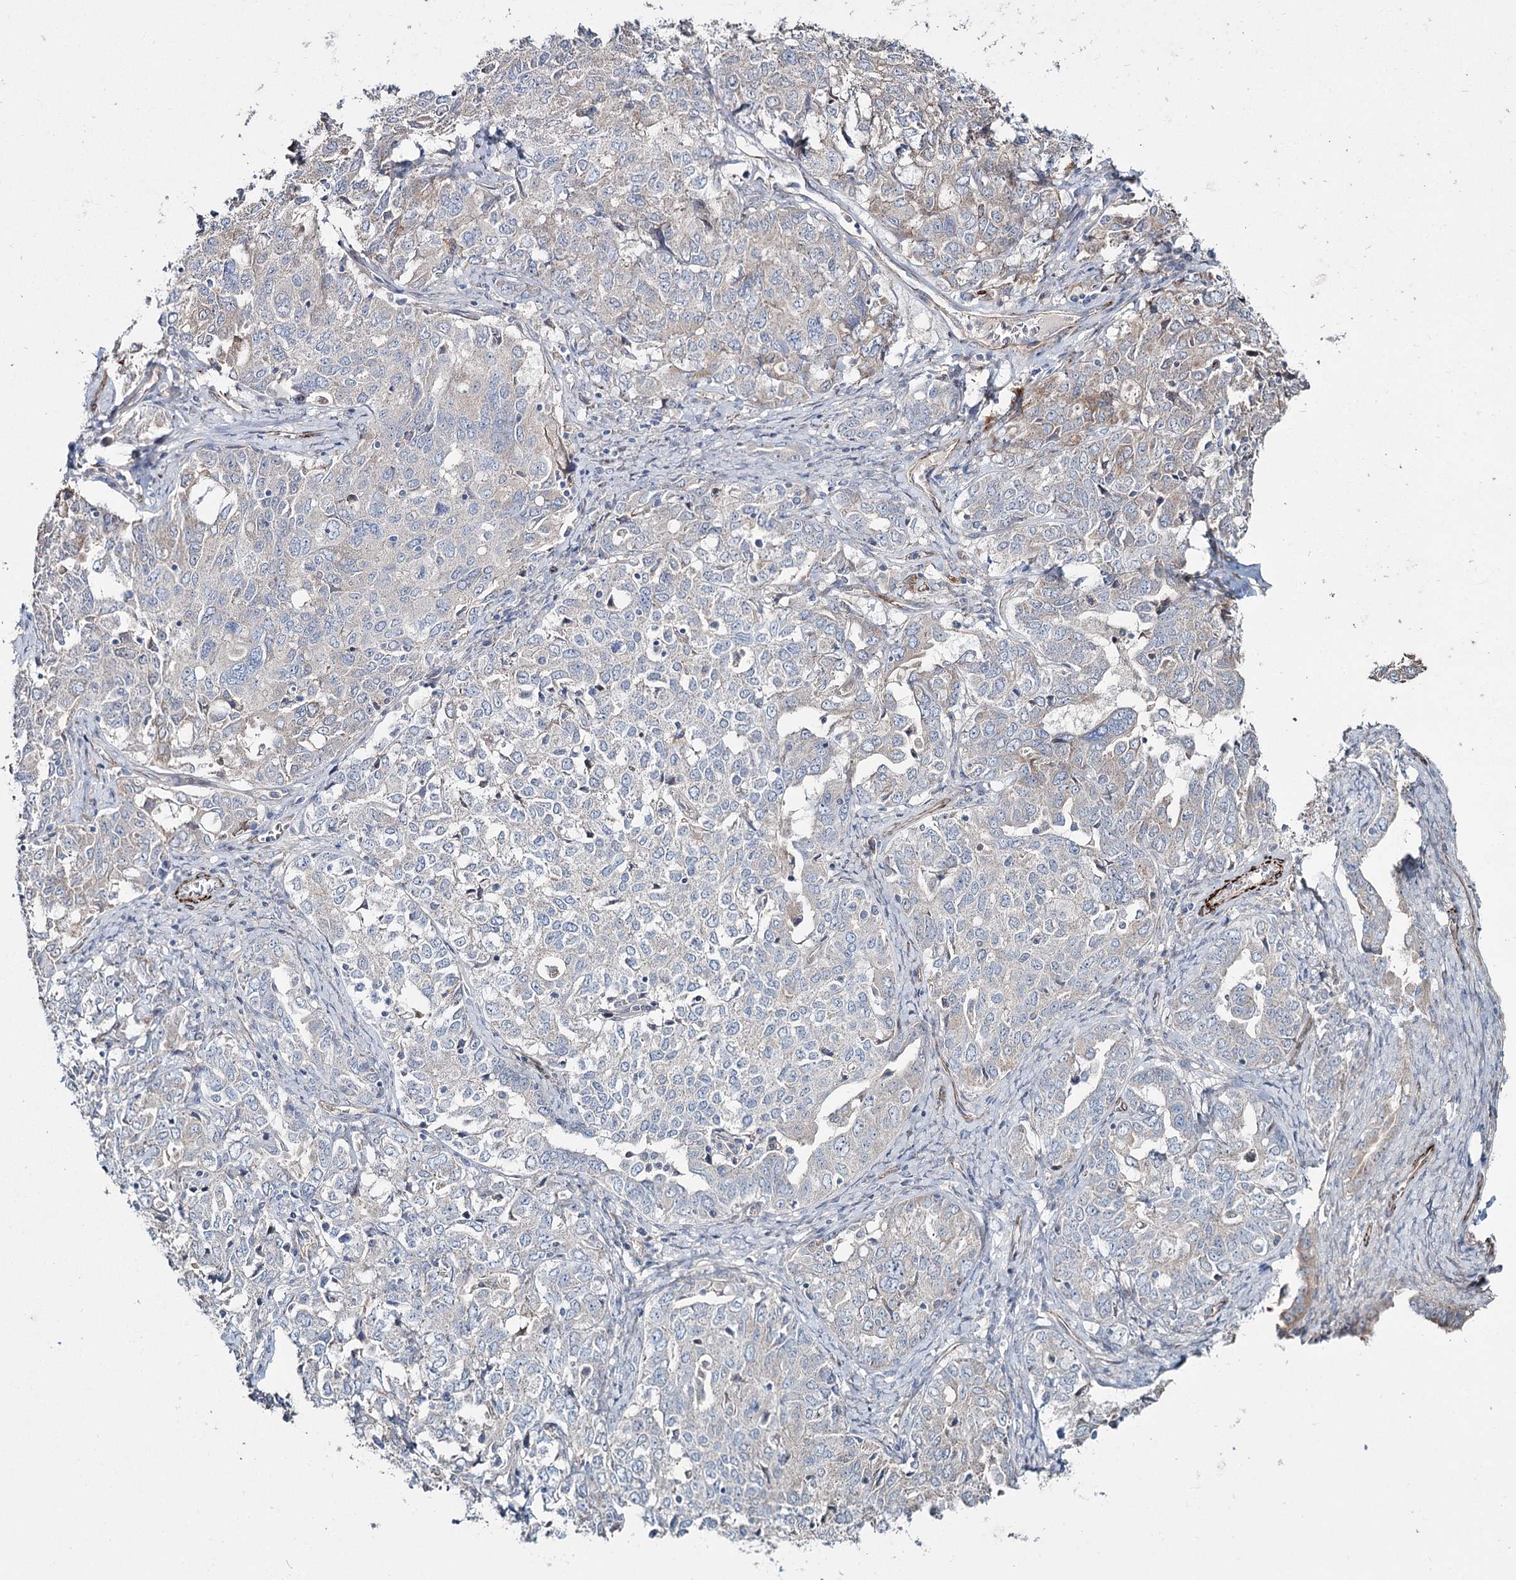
{"staining": {"intensity": "negative", "quantity": "none", "location": "none"}, "tissue": "ovarian cancer", "cell_type": "Tumor cells", "image_type": "cancer", "snomed": [{"axis": "morphology", "description": "Carcinoma, endometroid"}, {"axis": "topography", "description": "Ovary"}], "caption": "This is a photomicrograph of immunohistochemistry (IHC) staining of ovarian endometroid carcinoma, which shows no staining in tumor cells. Nuclei are stained in blue.", "gene": "SUMF1", "patient": {"sex": "female", "age": 62}}